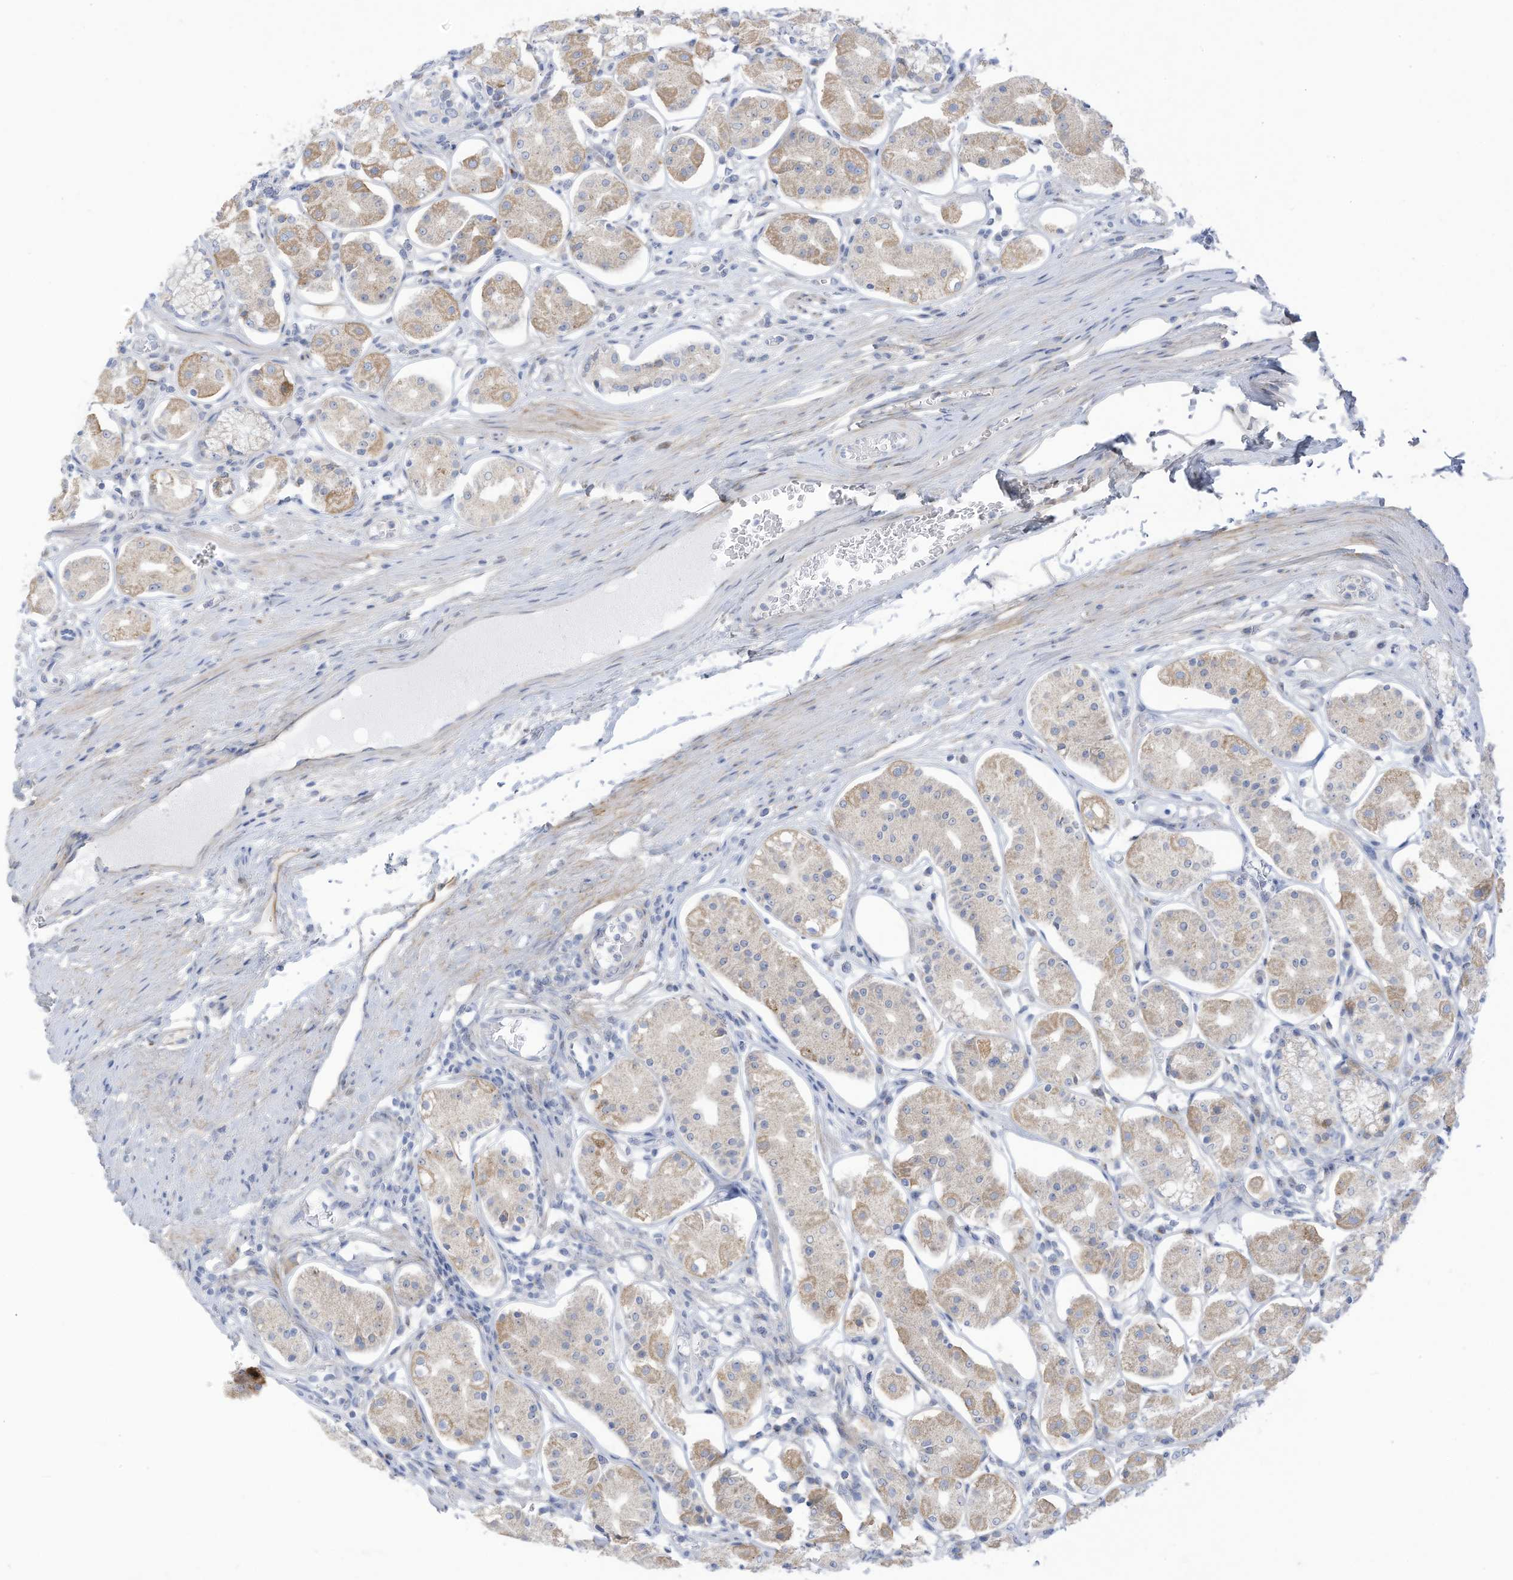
{"staining": {"intensity": "moderate", "quantity": "<25%", "location": "cytoplasmic/membranous"}, "tissue": "stomach", "cell_type": "Glandular cells", "image_type": "normal", "snomed": [{"axis": "morphology", "description": "Normal tissue, NOS"}, {"axis": "topography", "description": "Stomach, lower"}], "caption": "Brown immunohistochemical staining in unremarkable stomach exhibits moderate cytoplasmic/membranous positivity in about <25% of glandular cells.", "gene": "TRMT2B", "patient": {"sex": "female", "age": 56}}